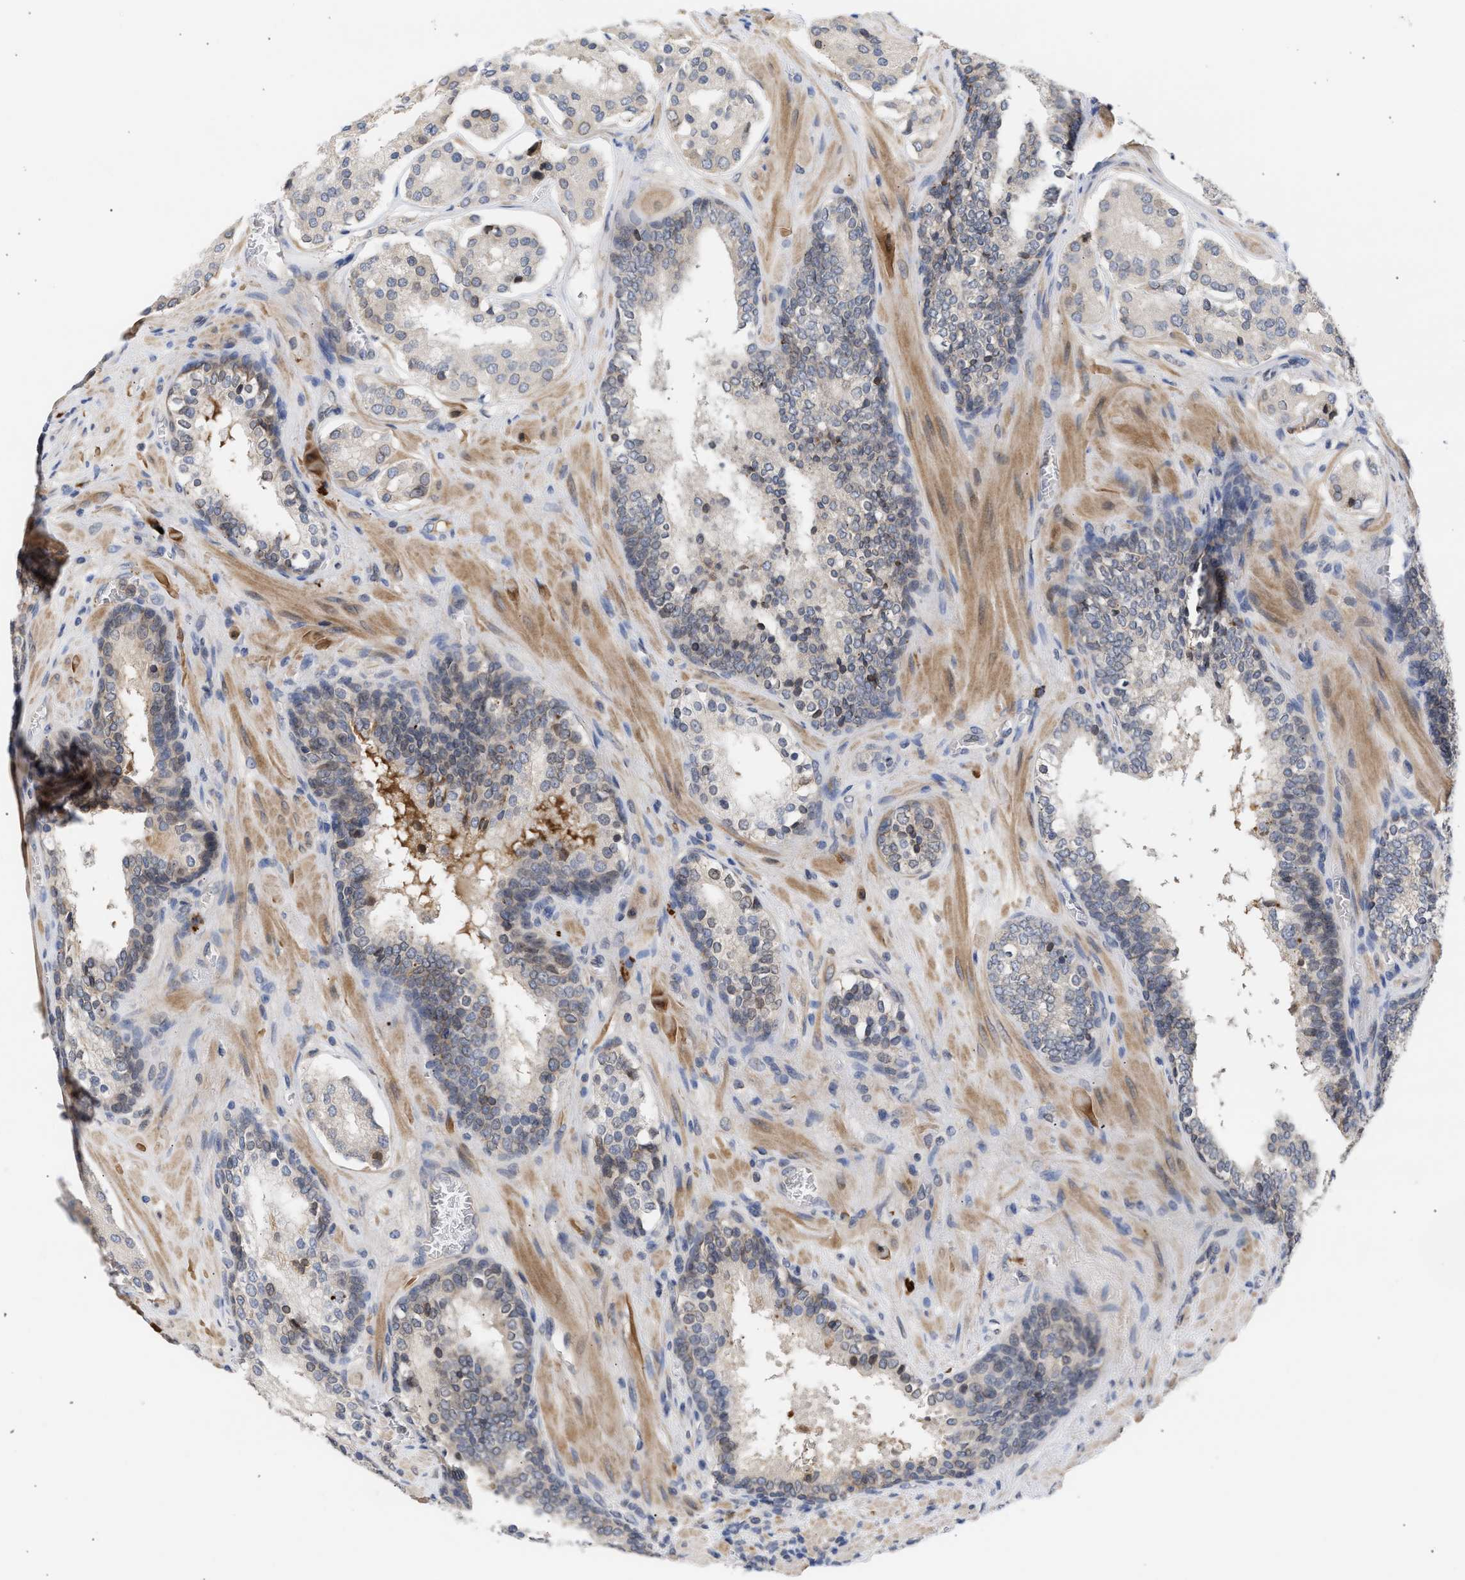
{"staining": {"intensity": "weak", "quantity": "<25%", "location": "cytoplasmic/membranous,nuclear"}, "tissue": "prostate cancer", "cell_type": "Tumor cells", "image_type": "cancer", "snomed": [{"axis": "morphology", "description": "Adenocarcinoma, High grade"}, {"axis": "topography", "description": "Prostate"}], "caption": "Immunohistochemical staining of adenocarcinoma (high-grade) (prostate) reveals no significant positivity in tumor cells.", "gene": "NUP62", "patient": {"sex": "male", "age": 60}}